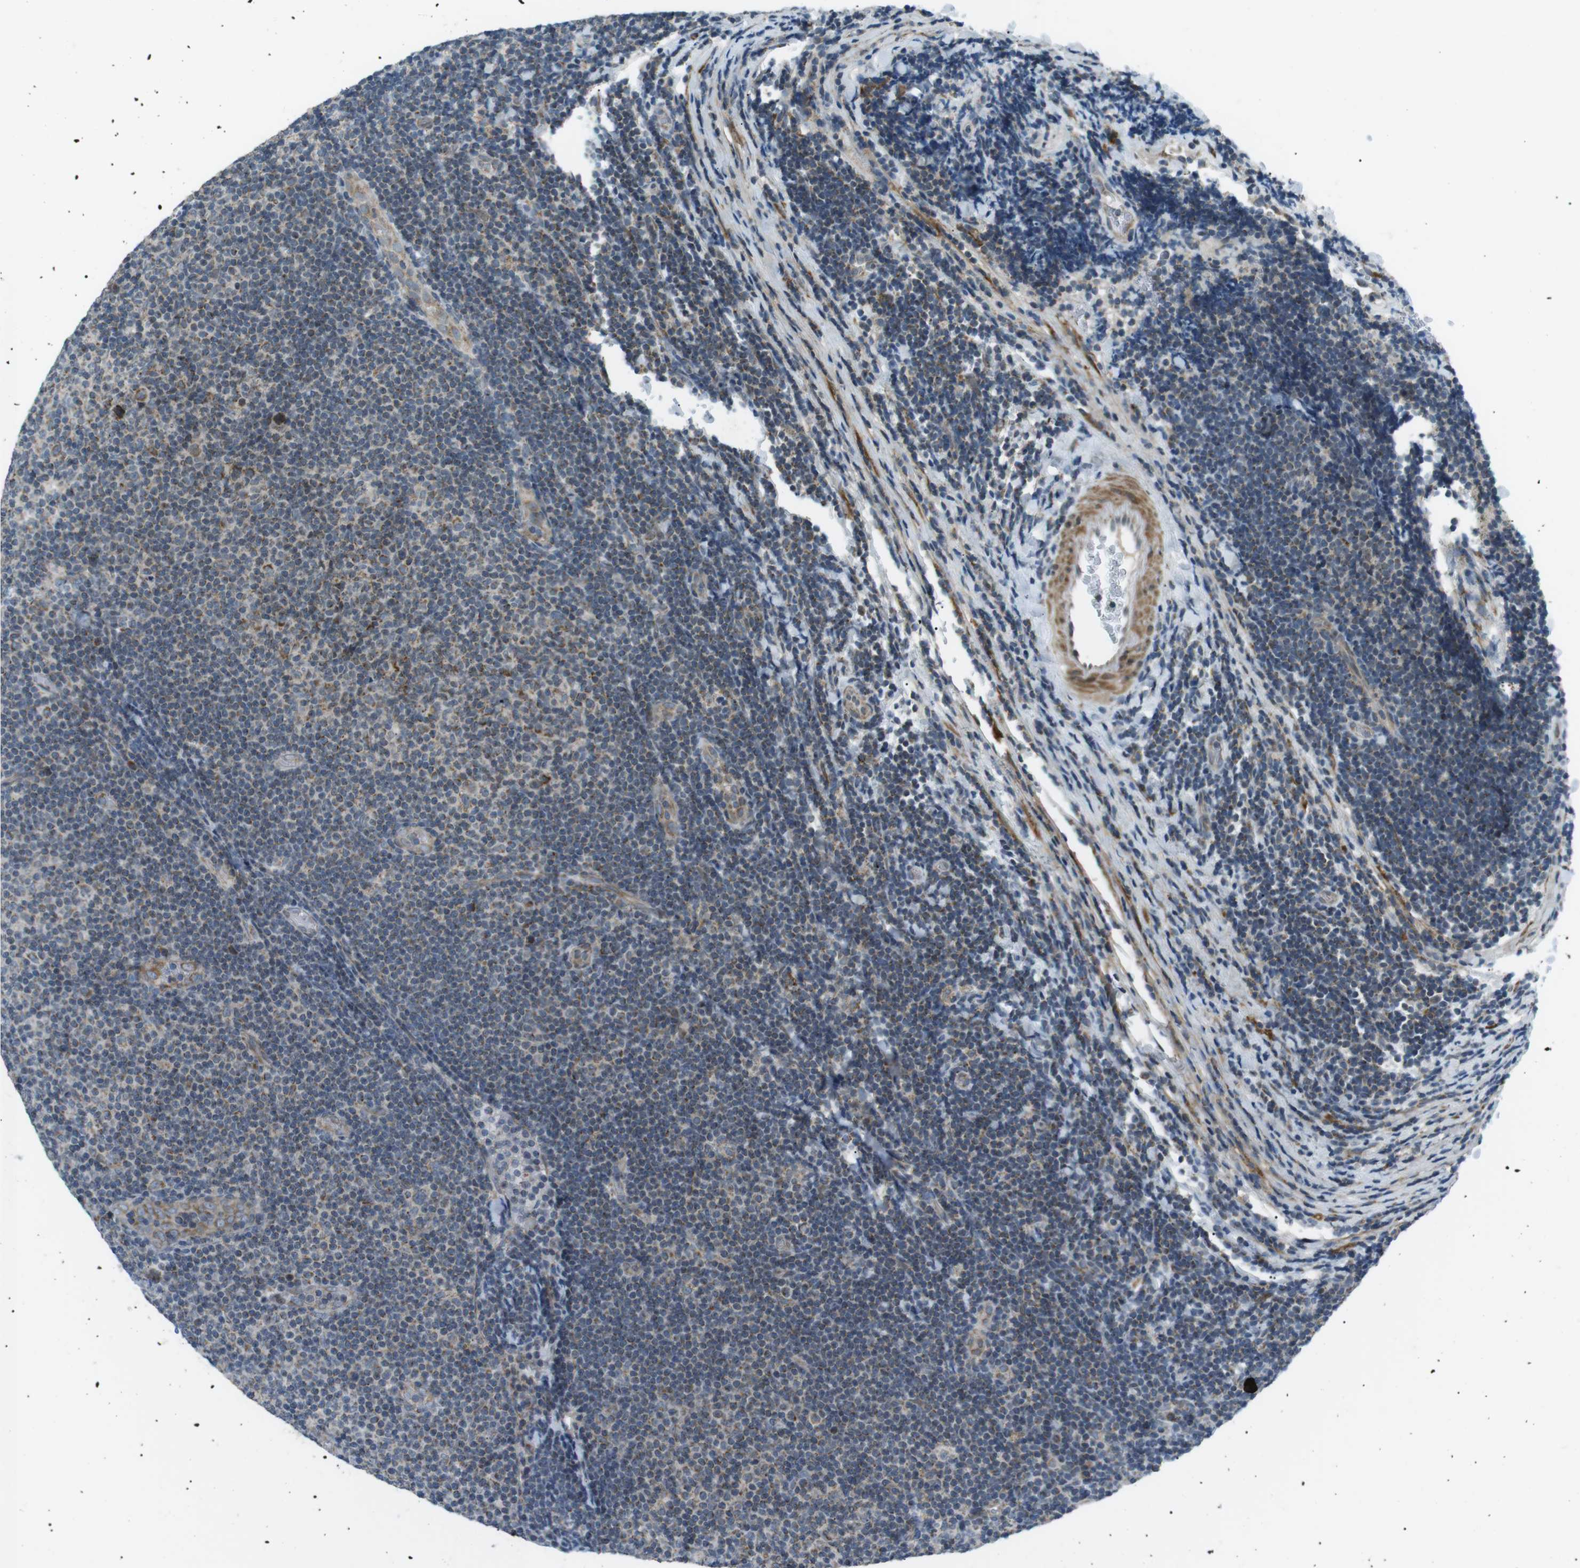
{"staining": {"intensity": "moderate", "quantity": "<25%", "location": "cytoplasmic/membranous"}, "tissue": "lymphoma", "cell_type": "Tumor cells", "image_type": "cancer", "snomed": [{"axis": "morphology", "description": "Malignant lymphoma, non-Hodgkin's type, Low grade"}, {"axis": "topography", "description": "Lymph node"}], "caption": "There is low levels of moderate cytoplasmic/membranous positivity in tumor cells of lymphoma, as demonstrated by immunohistochemical staining (brown color).", "gene": "ARID5B", "patient": {"sex": "male", "age": 83}}